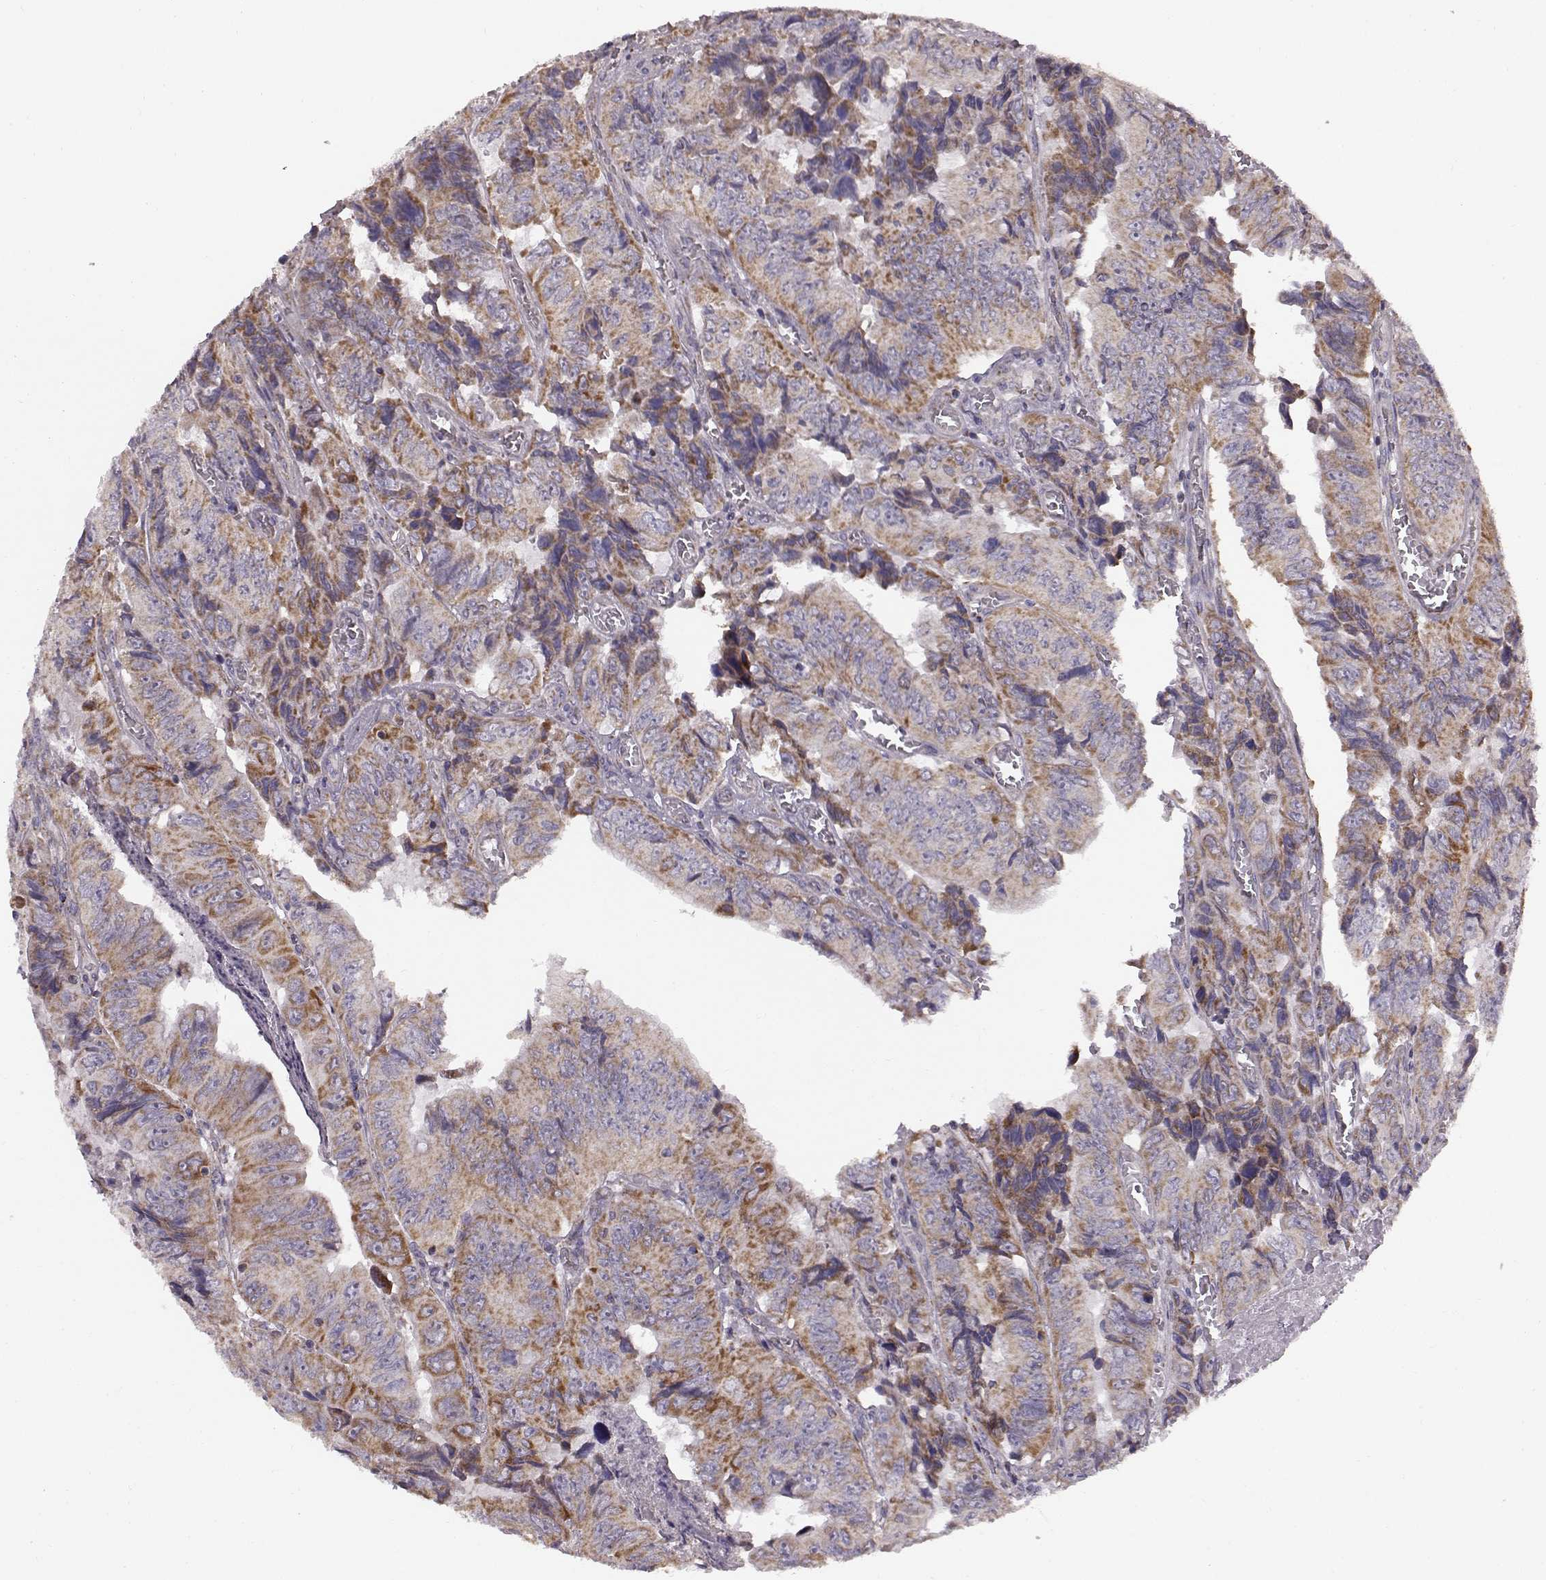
{"staining": {"intensity": "moderate", "quantity": ">75%", "location": "cytoplasmic/membranous"}, "tissue": "colorectal cancer", "cell_type": "Tumor cells", "image_type": "cancer", "snomed": [{"axis": "morphology", "description": "Adenocarcinoma, NOS"}, {"axis": "topography", "description": "Colon"}], "caption": "Protein expression analysis of adenocarcinoma (colorectal) shows moderate cytoplasmic/membranous staining in approximately >75% of tumor cells.", "gene": "FAM8A1", "patient": {"sex": "female", "age": 84}}